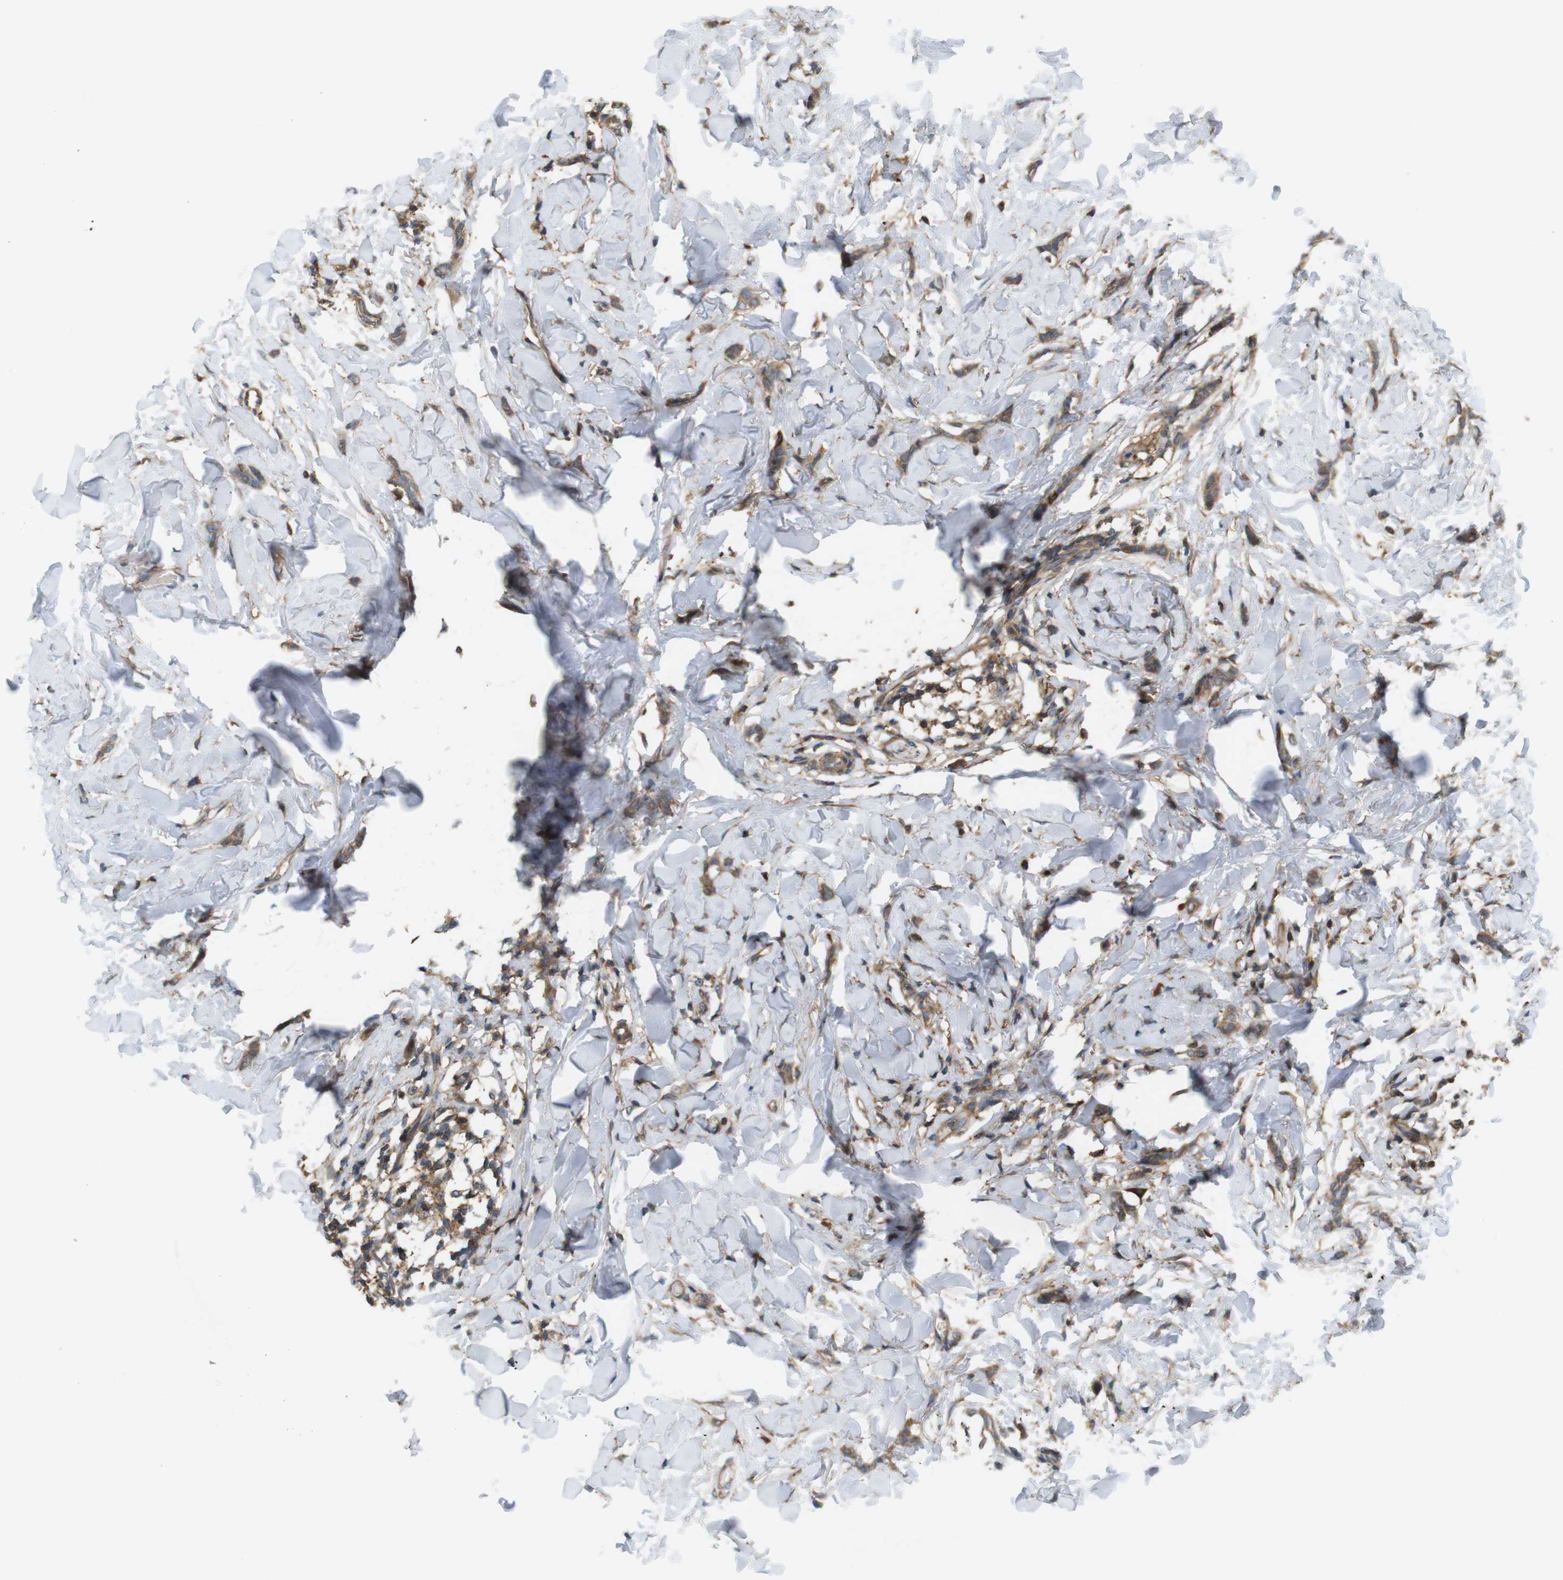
{"staining": {"intensity": "moderate", "quantity": ">75%", "location": "cytoplasmic/membranous"}, "tissue": "breast cancer", "cell_type": "Tumor cells", "image_type": "cancer", "snomed": [{"axis": "morphology", "description": "Lobular carcinoma"}, {"axis": "topography", "description": "Skin"}, {"axis": "topography", "description": "Breast"}], "caption": "A medium amount of moderate cytoplasmic/membranous positivity is appreciated in approximately >75% of tumor cells in breast lobular carcinoma tissue.", "gene": "DDAH2", "patient": {"sex": "female", "age": 46}}